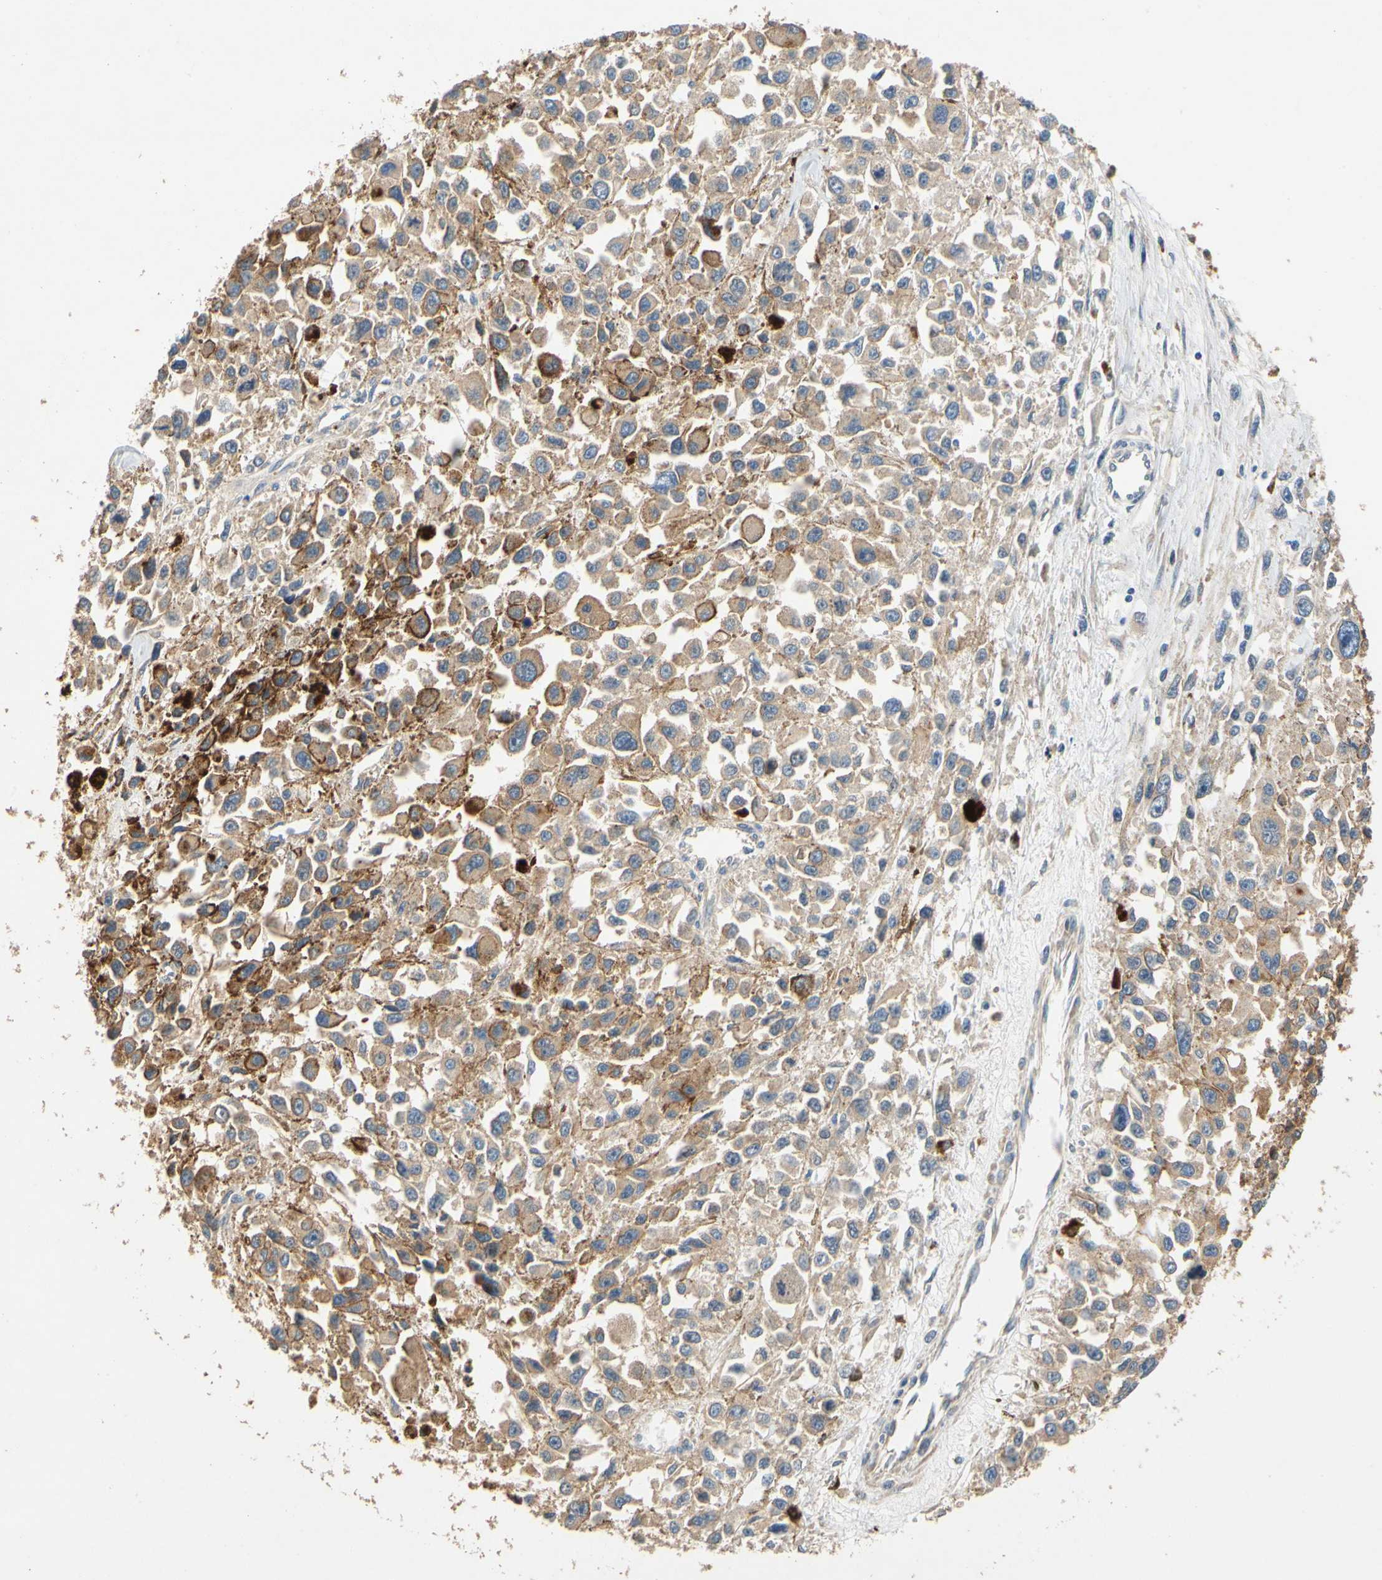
{"staining": {"intensity": "moderate", "quantity": "25%-75%", "location": "cytoplasmic/membranous"}, "tissue": "melanoma", "cell_type": "Tumor cells", "image_type": "cancer", "snomed": [{"axis": "morphology", "description": "Malignant melanoma, Metastatic site"}, {"axis": "topography", "description": "Lymph node"}], "caption": "Brown immunohistochemical staining in human malignant melanoma (metastatic site) shows moderate cytoplasmic/membranous staining in approximately 25%-75% of tumor cells. (Stains: DAB in brown, nuclei in blue, Microscopy: brightfield microscopy at high magnification).", "gene": "USP46", "patient": {"sex": "male", "age": 59}}